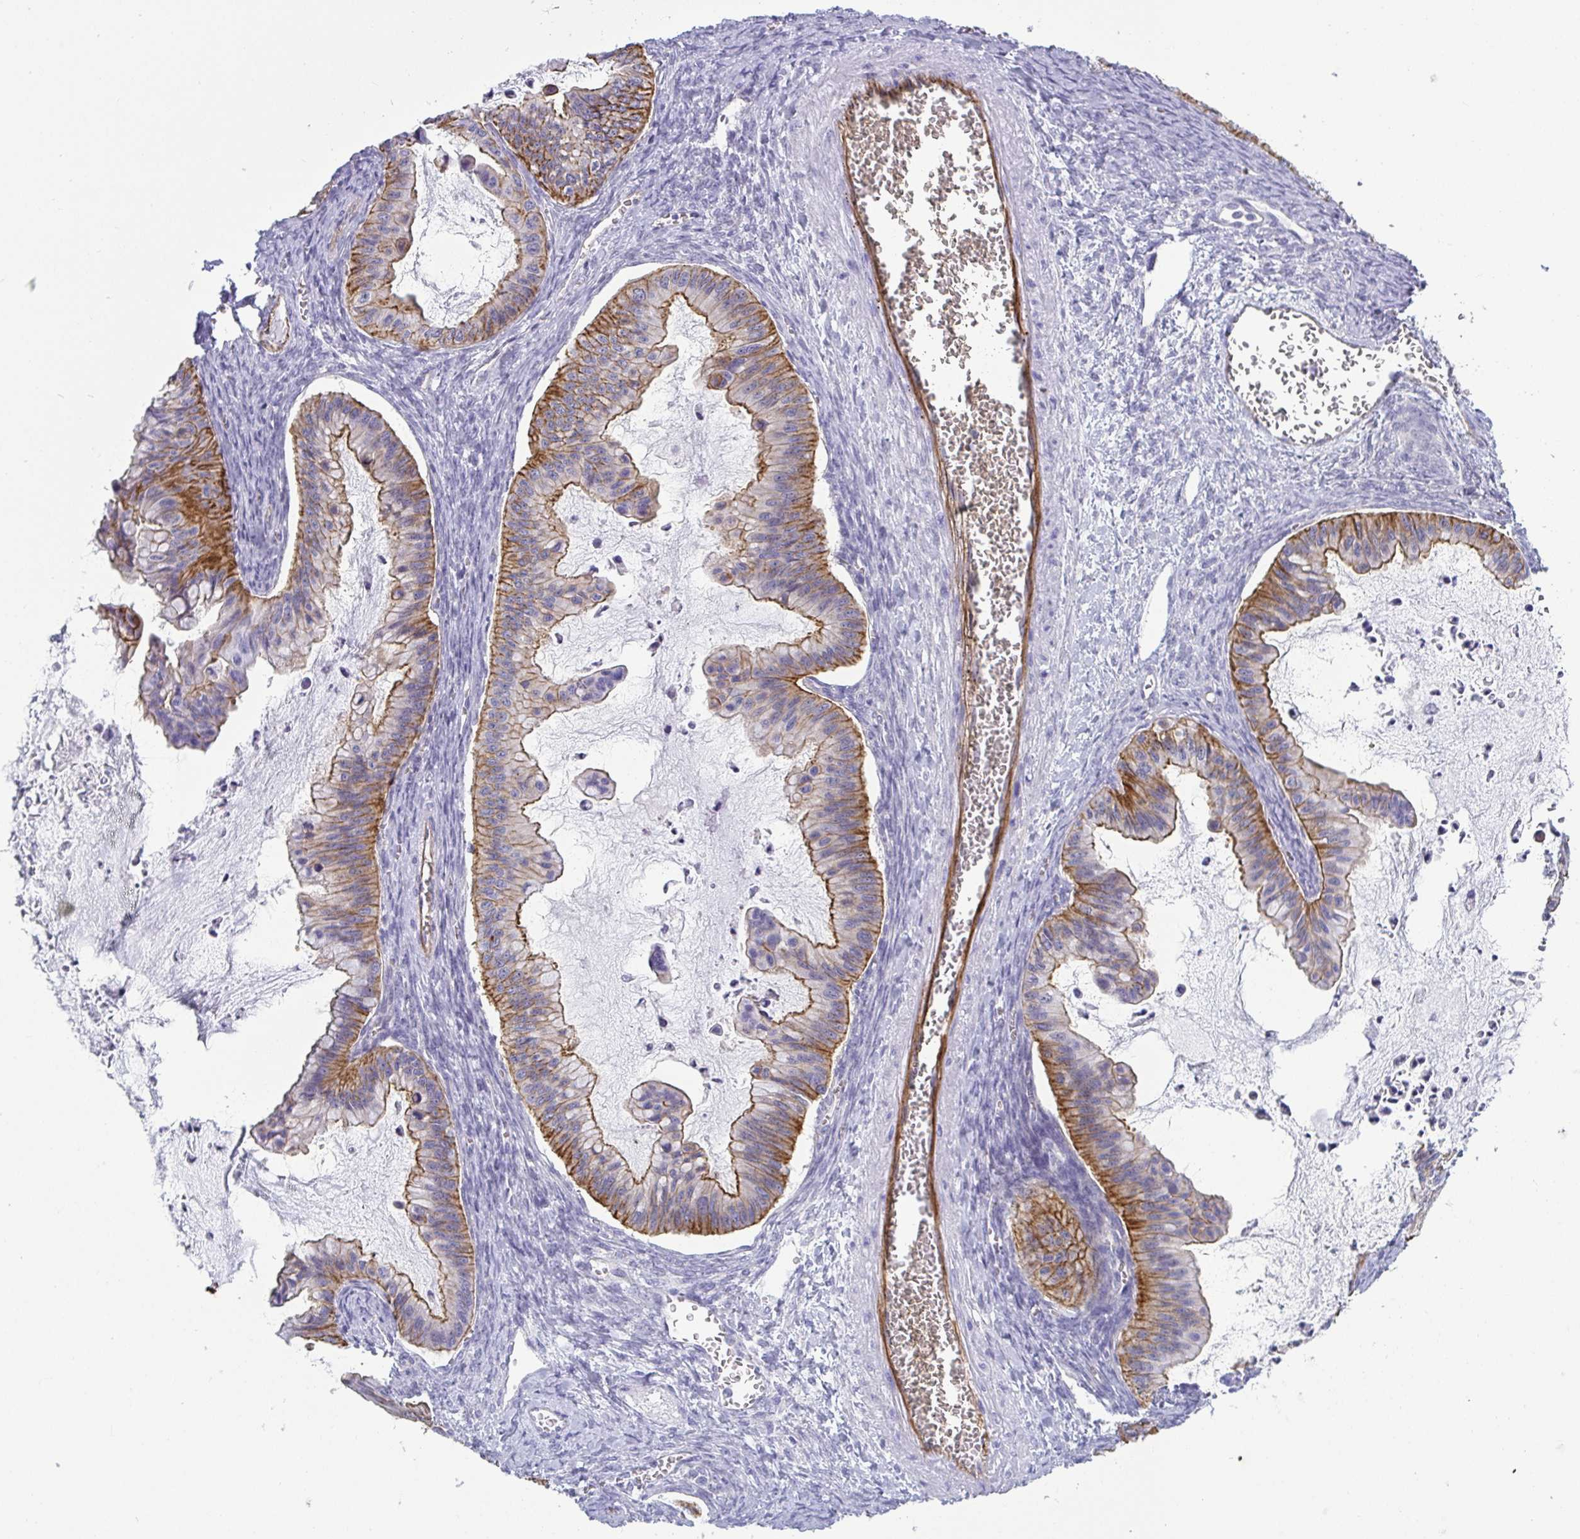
{"staining": {"intensity": "moderate", "quantity": "25%-75%", "location": "cytoplasmic/membranous"}, "tissue": "ovarian cancer", "cell_type": "Tumor cells", "image_type": "cancer", "snomed": [{"axis": "morphology", "description": "Cystadenocarcinoma, mucinous, NOS"}, {"axis": "topography", "description": "Ovary"}], "caption": "This photomicrograph displays immunohistochemistry (IHC) staining of human ovarian cancer (mucinous cystadenocarcinoma), with medium moderate cytoplasmic/membranous expression in approximately 25%-75% of tumor cells.", "gene": "LIMA1", "patient": {"sex": "female", "age": 72}}